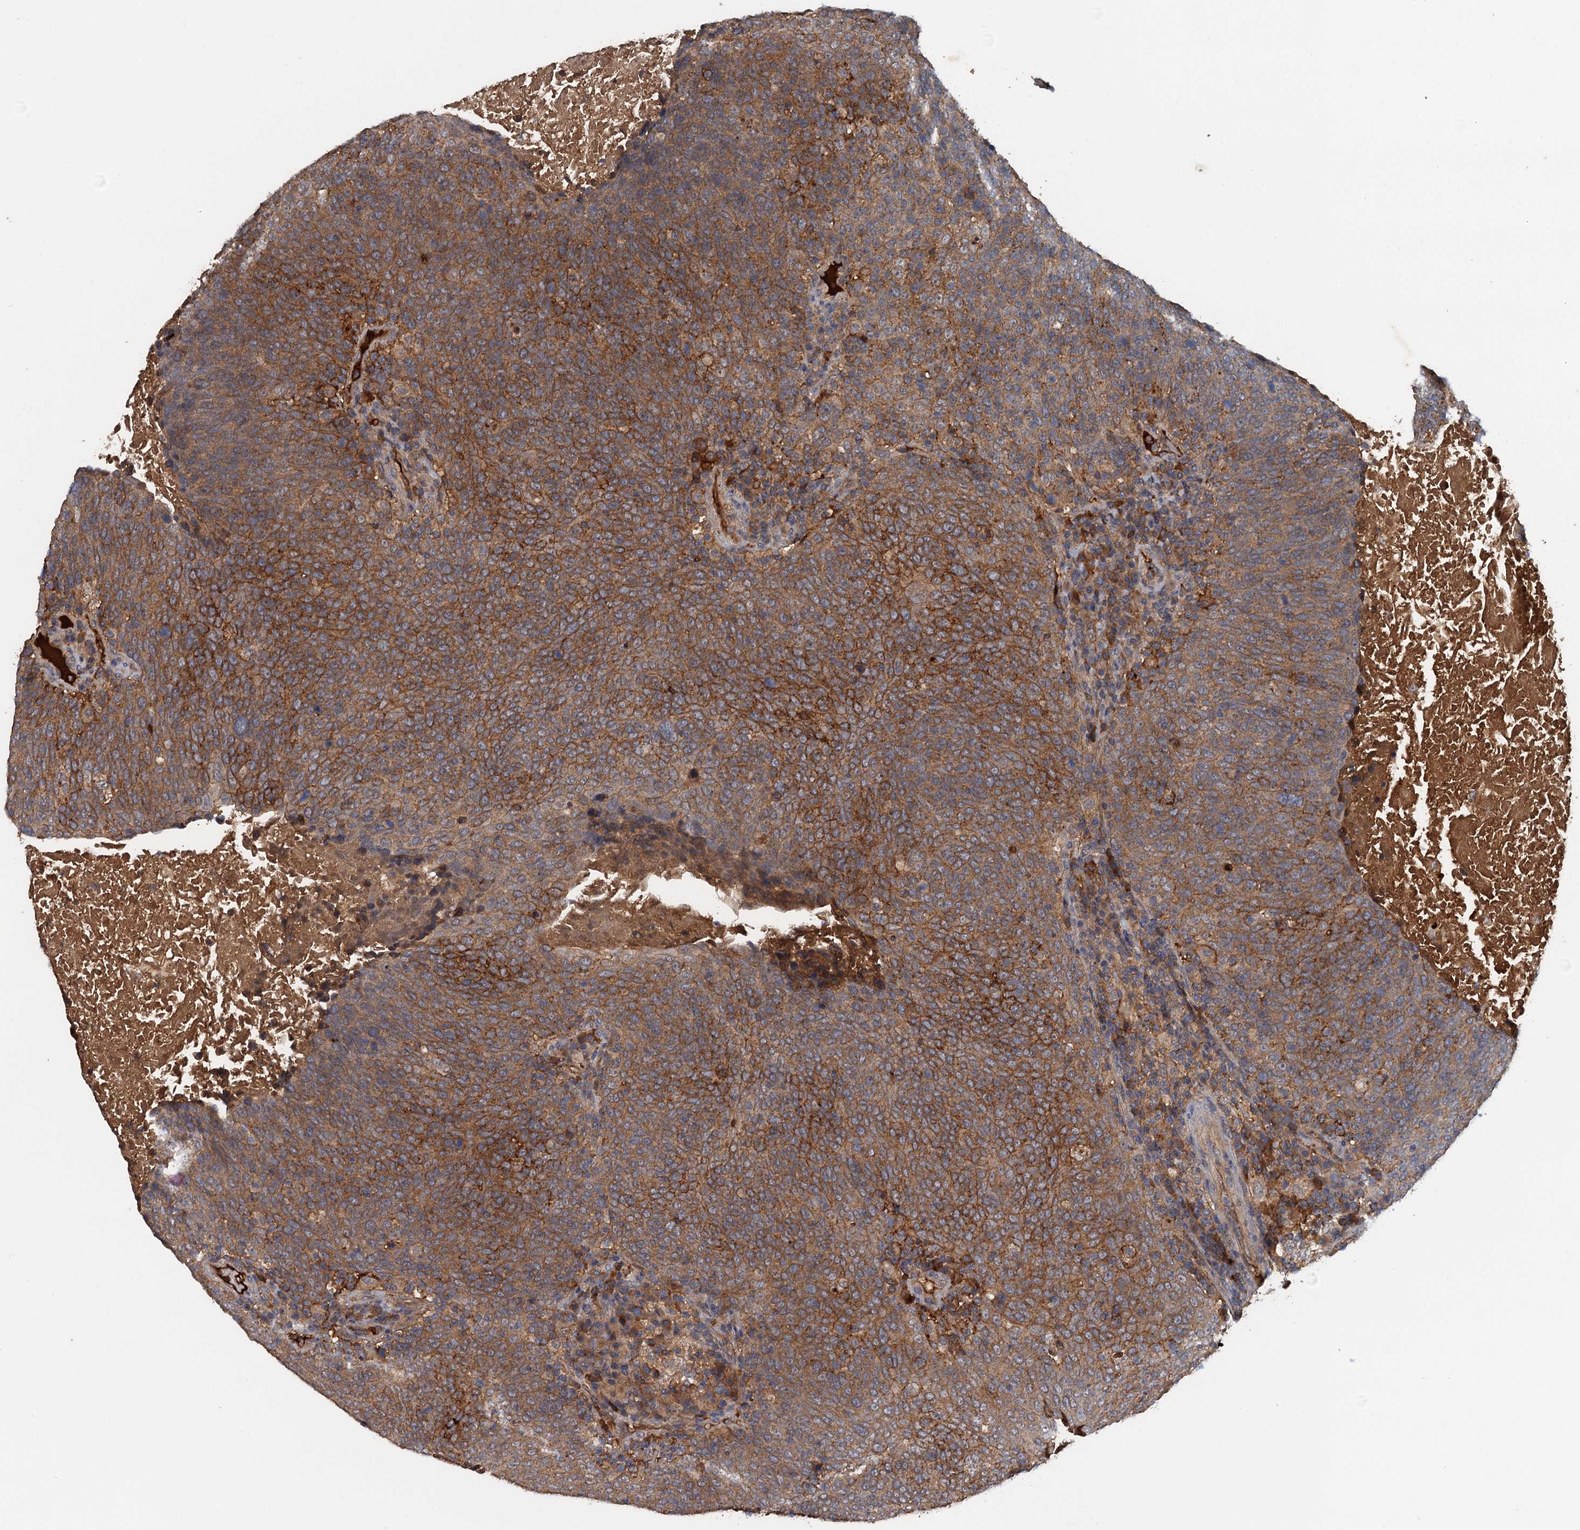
{"staining": {"intensity": "moderate", "quantity": ">75%", "location": "cytoplasmic/membranous"}, "tissue": "head and neck cancer", "cell_type": "Tumor cells", "image_type": "cancer", "snomed": [{"axis": "morphology", "description": "Squamous cell carcinoma, NOS"}, {"axis": "morphology", "description": "Squamous cell carcinoma, metastatic, NOS"}, {"axis": "topography", "description": "Lymph node"}, {"axis": "topography", "description": "Head-Neck"}], "caption": "A brown stain highlights moderate cytoplasmic/membranous staining of a protein in human head and neck cancer (metastatic squamous cell carcinoma) tumor cells. (IHC, brightfield microscopy, high magnification).", "gene": "HAPLN3", "patient": {"sex": "male", "age": 62}}